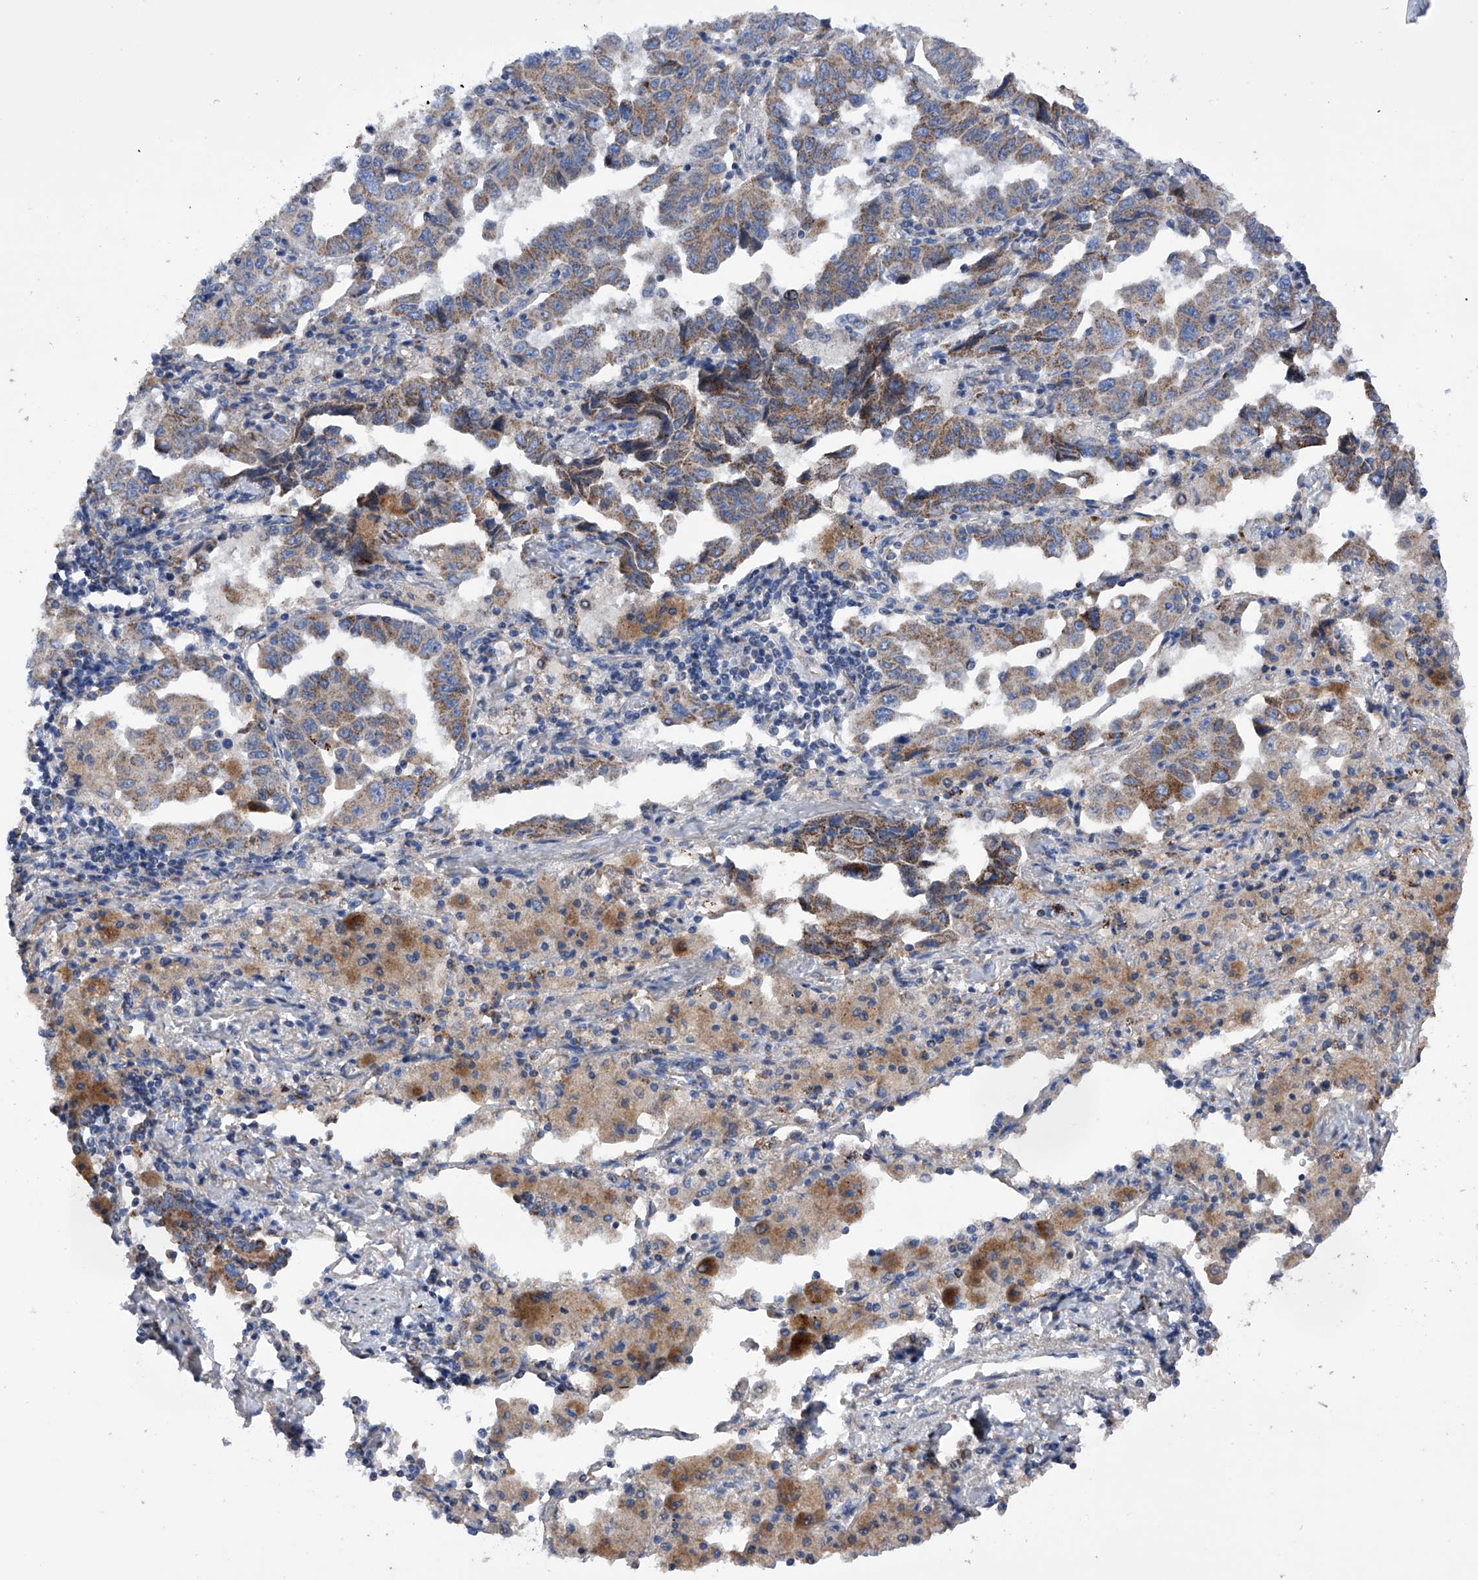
{"staining": {"intensity": "moderate", "quantity": ">75%", "location": "cytoplasmic/membranous"}, "tissue": "lung cancer", "cell_type": "Tumor cells", "image_type": "cancer", "snomed": [{"axis": "morphology", "description": "Adenocarcinoma, NOS"}, {"axis": "topography", "description": "Lung"}], "caption": "Immunohistochemical staining of lung adenocarcinoma displays medium levels of moderate cytoplasmic/membranous expression in approximately >75% of tumor cells. (Brightfield microscopy of DAB IHC at high magnification).", "gene": "EFCAB2", "patient": {"sex": "female", "age": 51}}